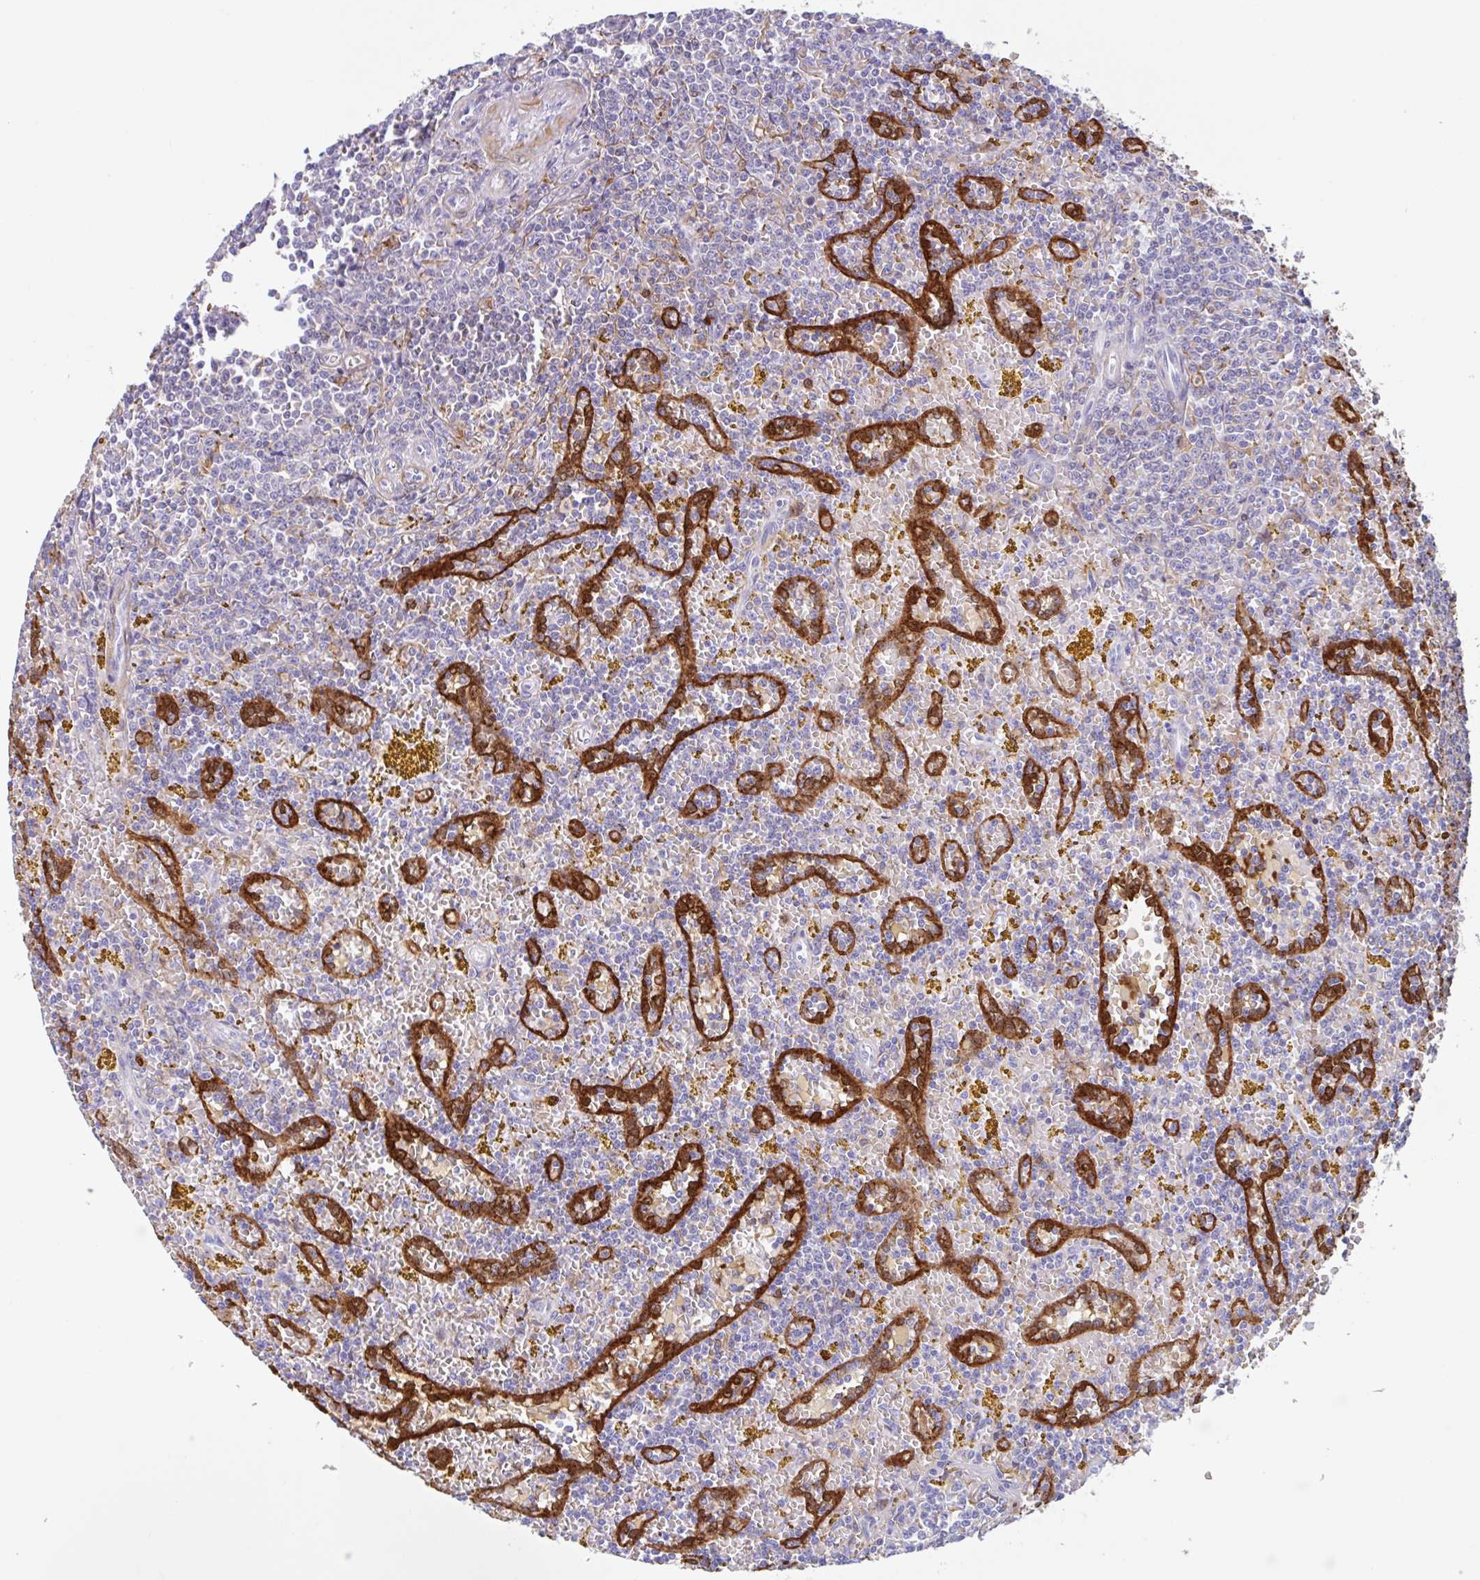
{"staining": {"intensity": "negative", "quantity": "none", "location": "none"}, "tissue": "lymphoma", "cell_type": "Tumor cells", "image_type": "cancer", "snomed": [{"axis": "morphology", "description": "Malignant lymphoma, non-Hodgkin's type, Low grade"}, {"axis": "topography", "description": "Spleen"}, {"axis": "topography", "description": "Lymph node"}], "caption": "Malignant lymphoma, non-Hodgkin's type (low-grade) was stained to show a protein in brown. There is no significant expression in tumor cells.", "gene": "EFHD1", "patient": {"sex": "female", "age": 66}}